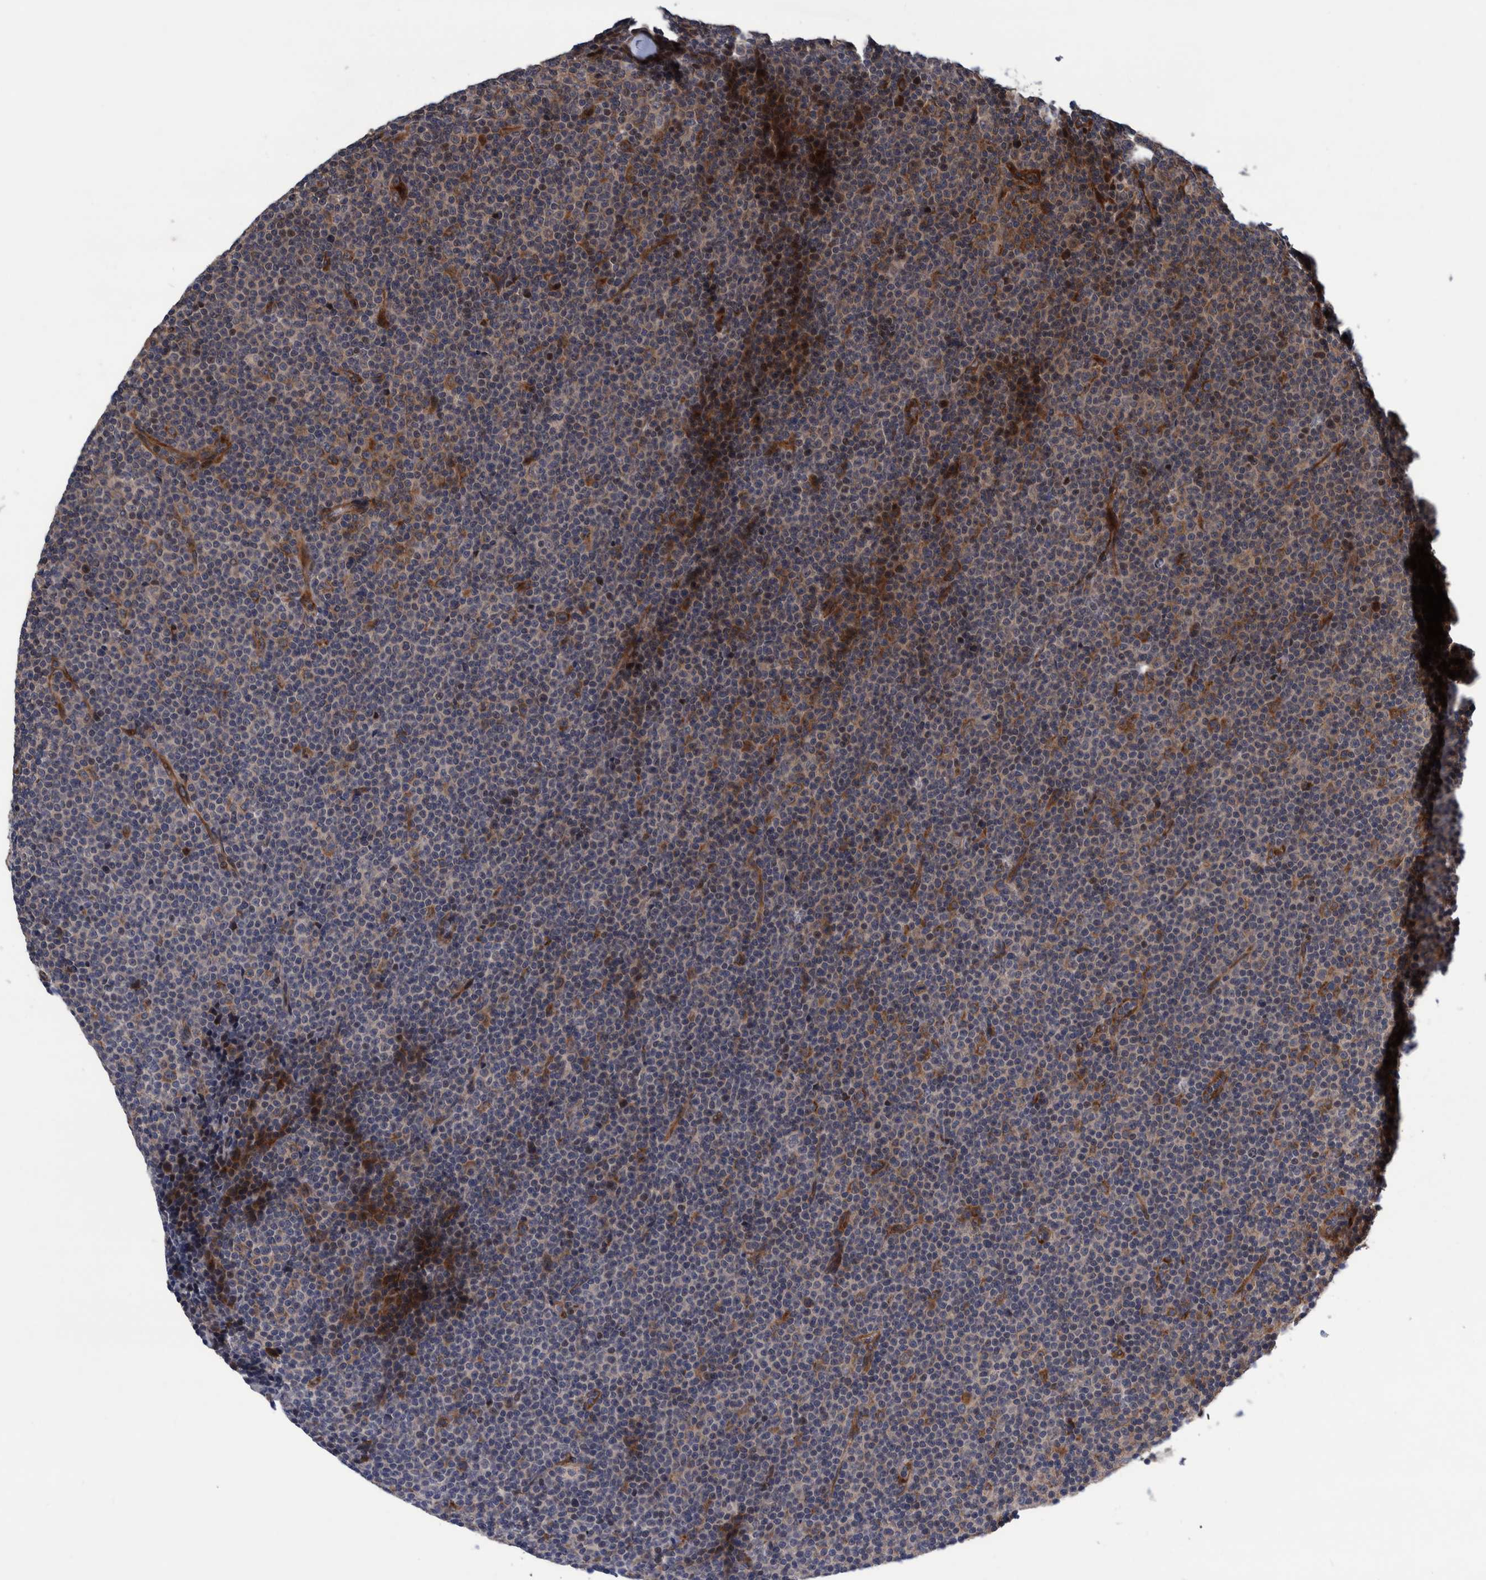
{"staining": {"intensity": "weak", "quantity": "<25%", "location": "cytoplasmic/membranous"}, "tissue": "lymphoma", "cell_type": "Tumor cells", "image_type": "cancer", "snomed": [{"axis": "morphology", "description": "Malignant lymphoma, non-Hodgkin's type, Low grade"}, {"axis": "topography", "description": "Lymph node"}], "caption": "Immunohistochemistry (IHC) photomicrograph of neoplastic tissue: human lymphoma stained with DAB (3,3'-diaminobenzidine) reveals no significant protein expression in tumor cells.", "gene": "GRPEL2", "patient": {"sex": "female", "age": 67}}